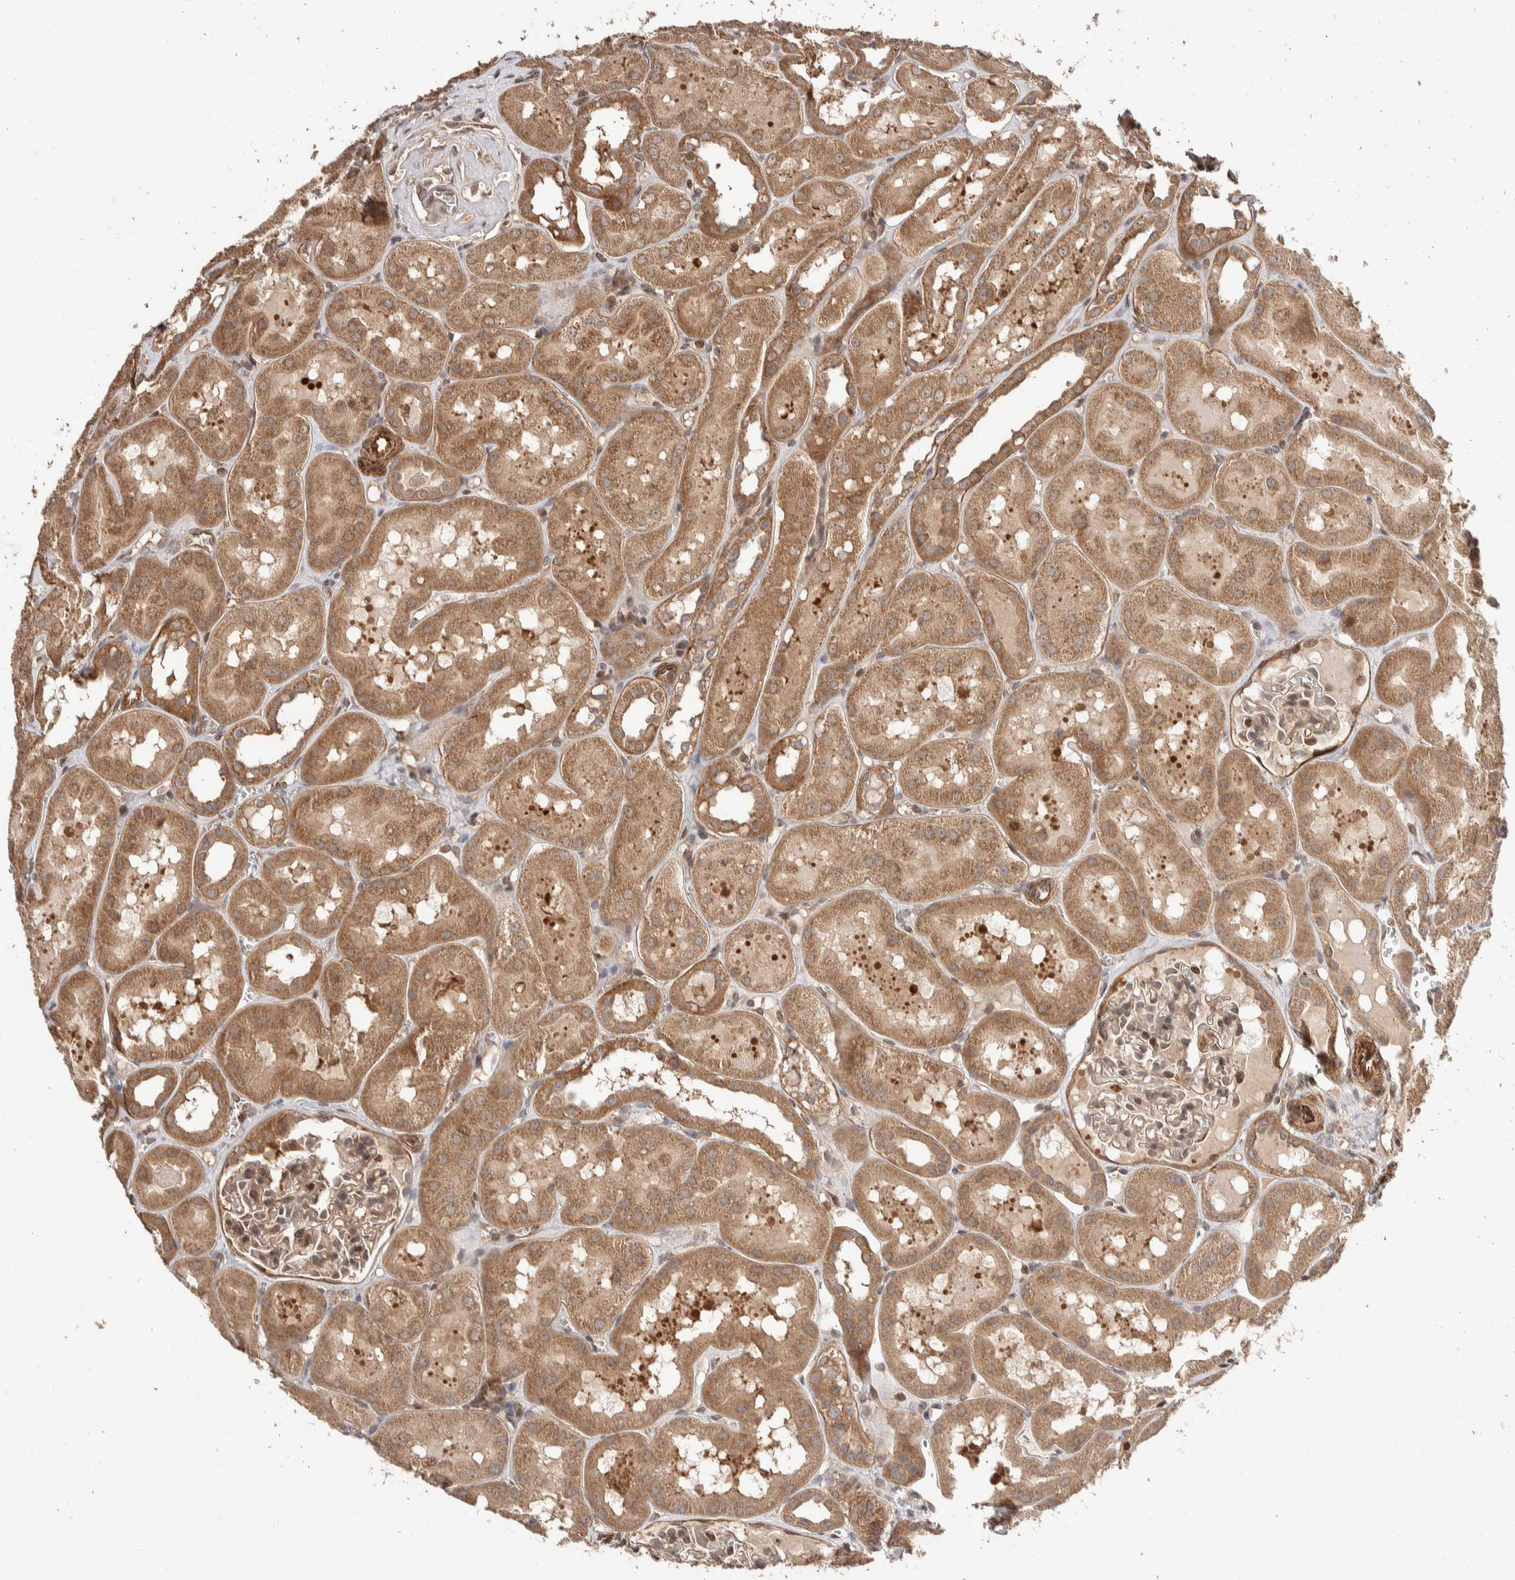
{"staining": {"intensity": "moderate", "quantity": "25%-75%", "location": "cytoplasmic/membranous"}, "tissue": "kidney", "cell_type": "Cells in glomeruli", "image_type": "normal", "snomed": [{"axis": "morphology", "description": "Normal tissue, NOS"}, {"axis": "topography", "description": "Kidney"}, {"axis": "topography", "description": "Urinary bladder"}], "caption": "Brown immunohistochemical staining in normal kidney exhibits moderate cytoplasmic/membranous staining in approximately 25%-75% of cells in glomeruli. (Brightfield microscopy of DAB IHC at high magnification).", "gene": "ERC1", "patient": {"sex": "male", "age": 16}}